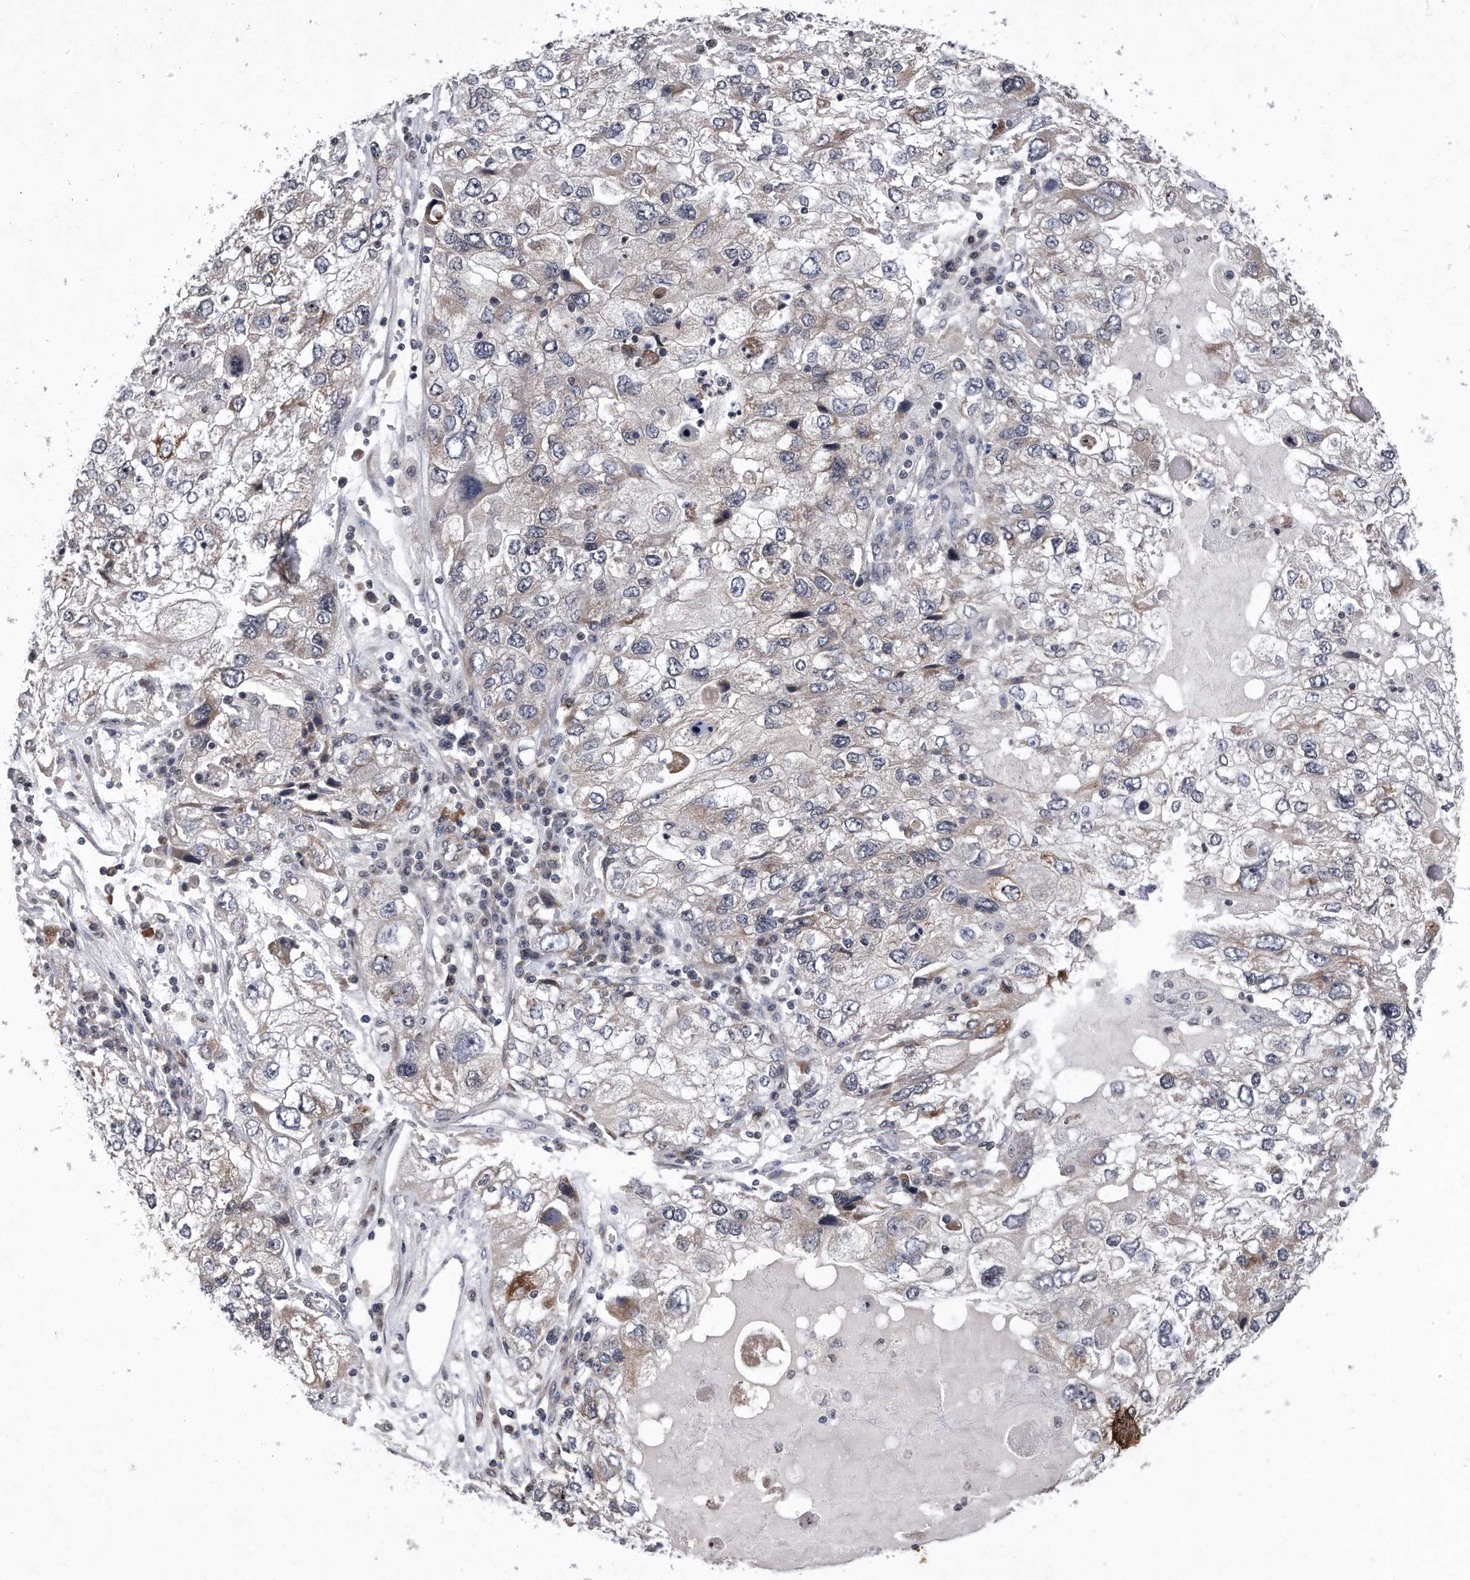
{"staining": {"intensity": "weak", "quantity": "<25%", "location": "cytoplasmic/membranous"}, "tissue": "endometrial cancer", "cell_type": "Tumor cells", "image_type": "cancer", "snomed": [{"axis": "morphology", "description": "Adenocarcinoma, NOS"}, {"axis": "topography", "description": "Endometrium"}], "caption": "This is an immunohistochemistry (IHC) micrograph of endometrial cancer. There is no expression in tumor cells.", "gene": "DAB1", "patient": {"sex": "female", "age": 49}}